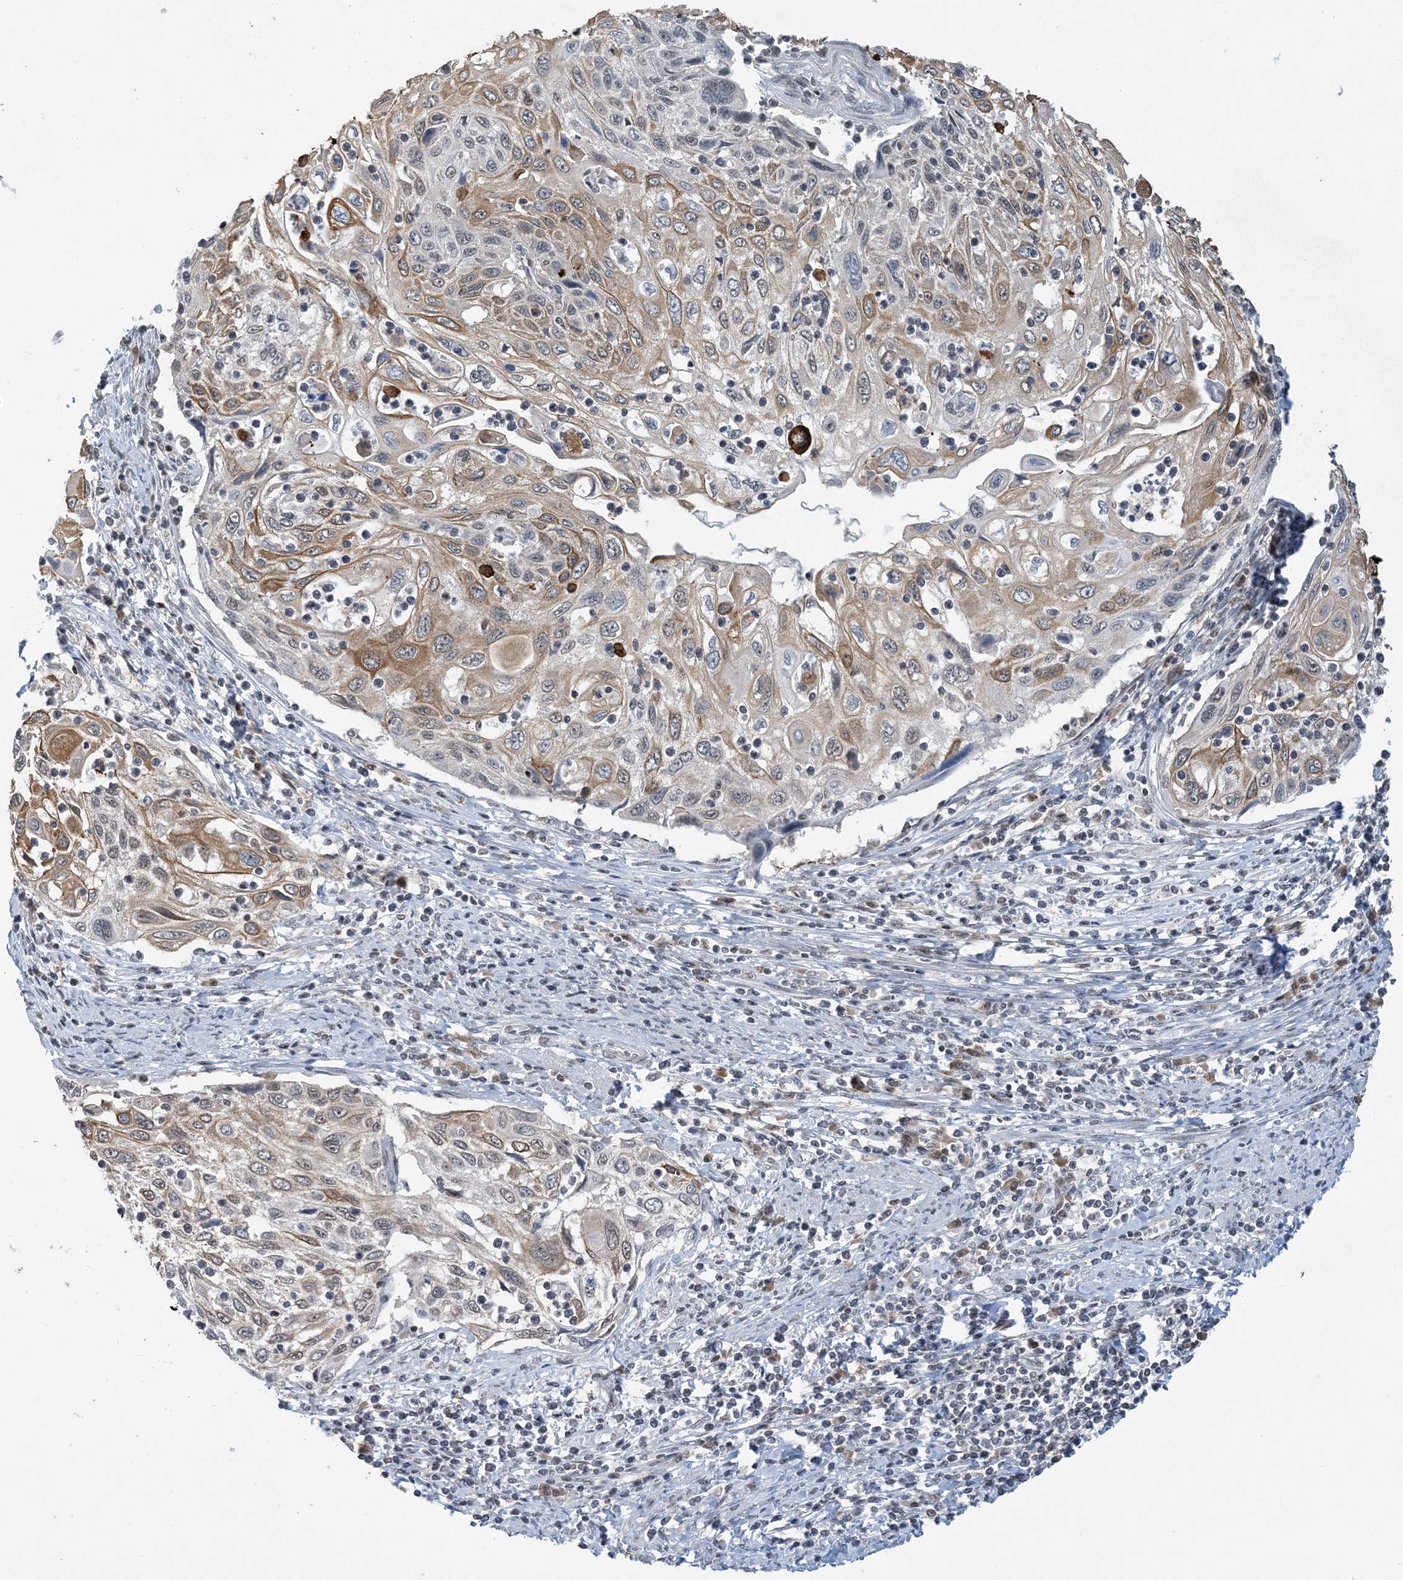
{"staining": {"intensity": "moderate", "quantity": "25%-75%", "location": "cytoplasmic/membranous"}, "tissue": "cervical cancer", "cell_type": "Tumor cells", "image_type": "cancer", "snomed": [{"axis": "morphology", "description": "Squamous cell carcinoma, NOS"}, {"axis": "topography", "description": "Cervix"}], "caption": "This is a histology image of IHC staining of cervical squamous cell carcinoma, which shows moderate staining in the cytoplasmic/membranous of tumor cells.", "gene": "ACYP2", "patient": {"sex": "female", "age": 70}}